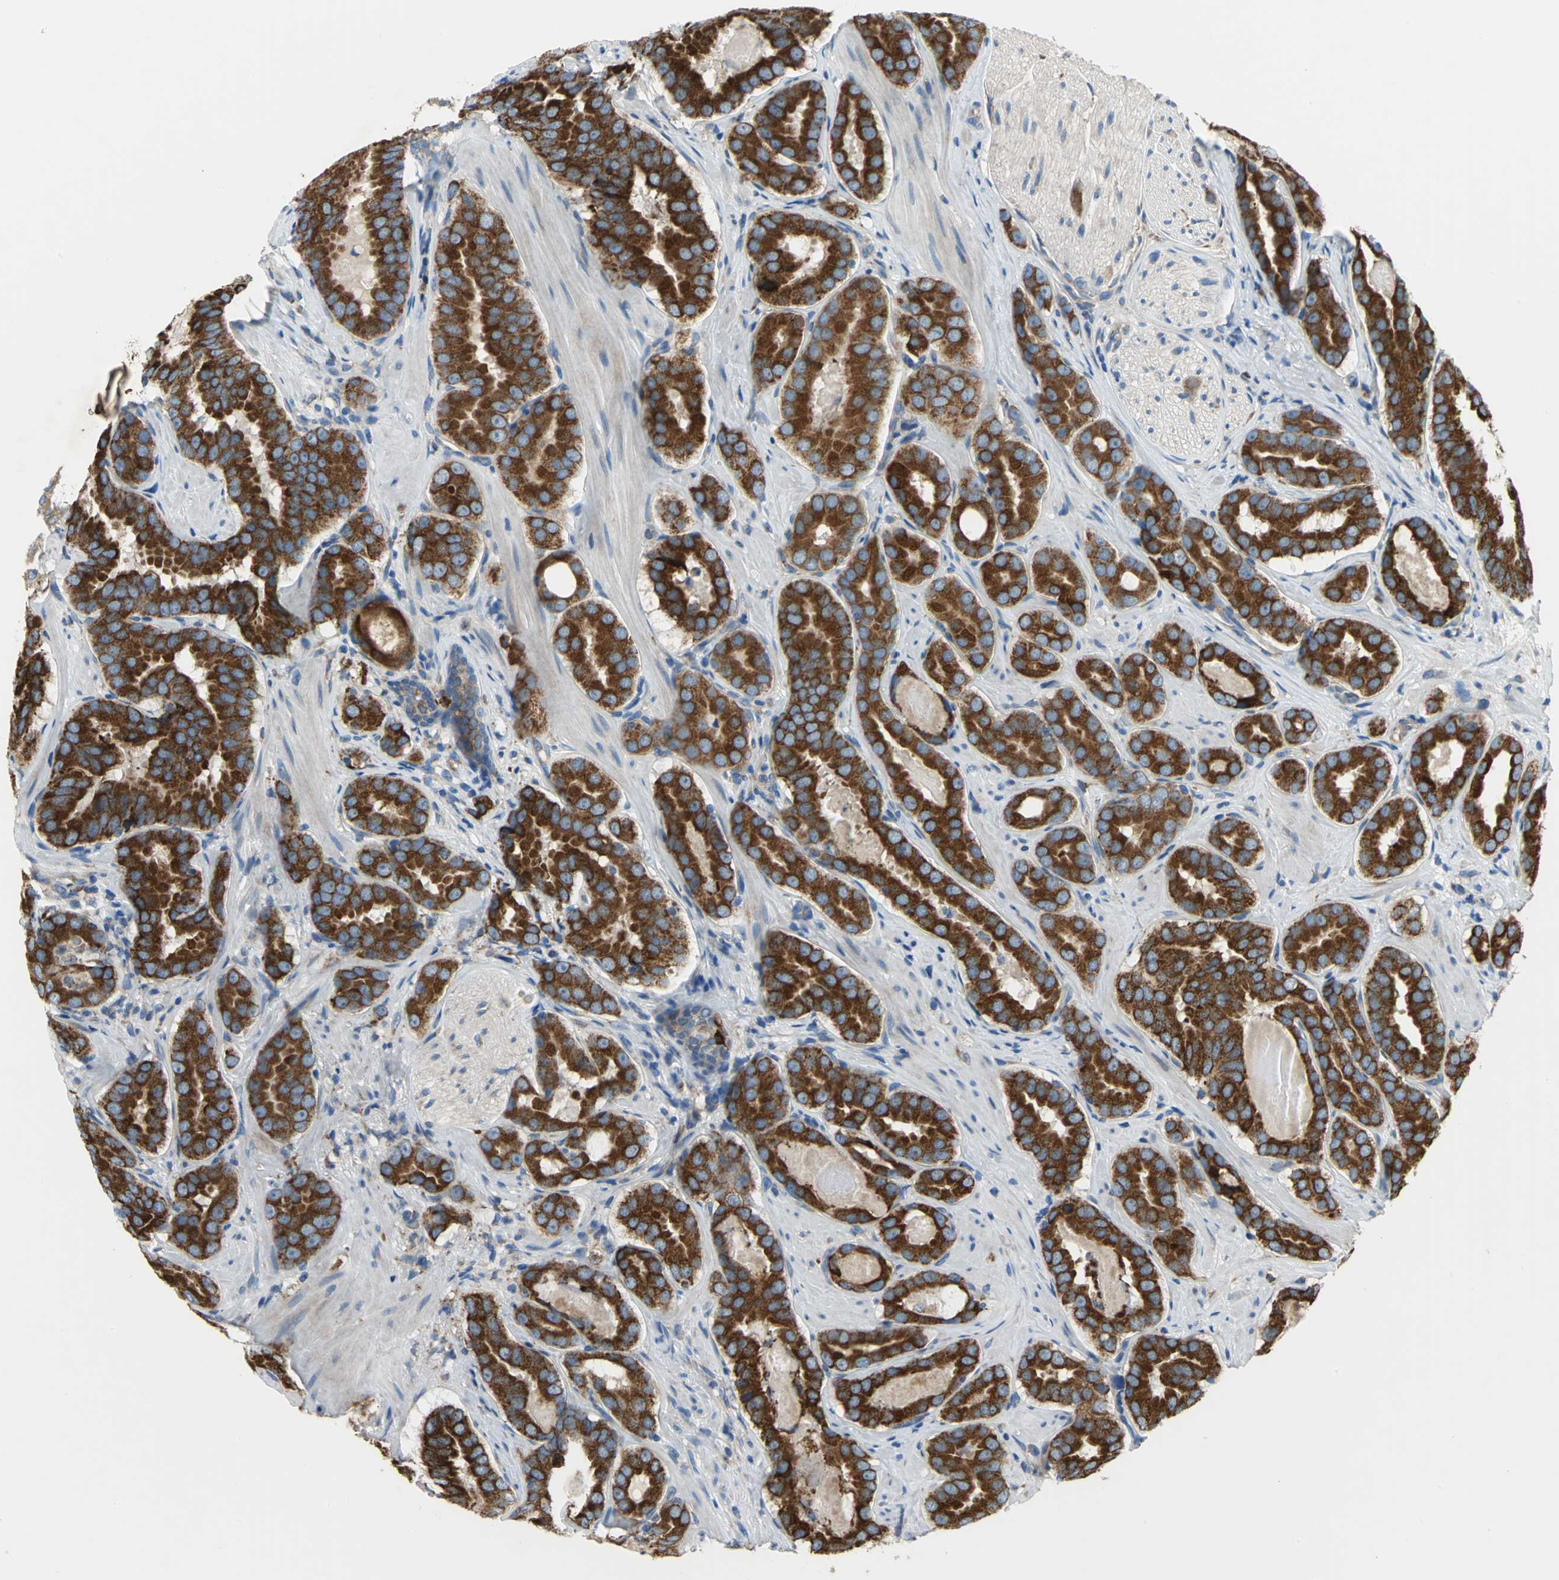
{"staining": {"intensity": "strong", "quantity": ">75%", "location": "cytoplasmic/membranous"}, "tissue": "prostate cancer", "cell_type": "Tumor cells", "image_type": "cancer", "snomed": [{"axis": "morphology", "description": "Adenocarcinoma, Low grade"}, {"axis": "topography", "description": "Prostate"}], "caption": "Immunohistochemical staining of prostate adenocarcinoma (low-grade) demonstrates high levels of strong cytoplasmic/membranous protein staining in approximately >75% of tumor cells.", "gene": "TULP4", "patient": {"sex": "male", "age": 59}}